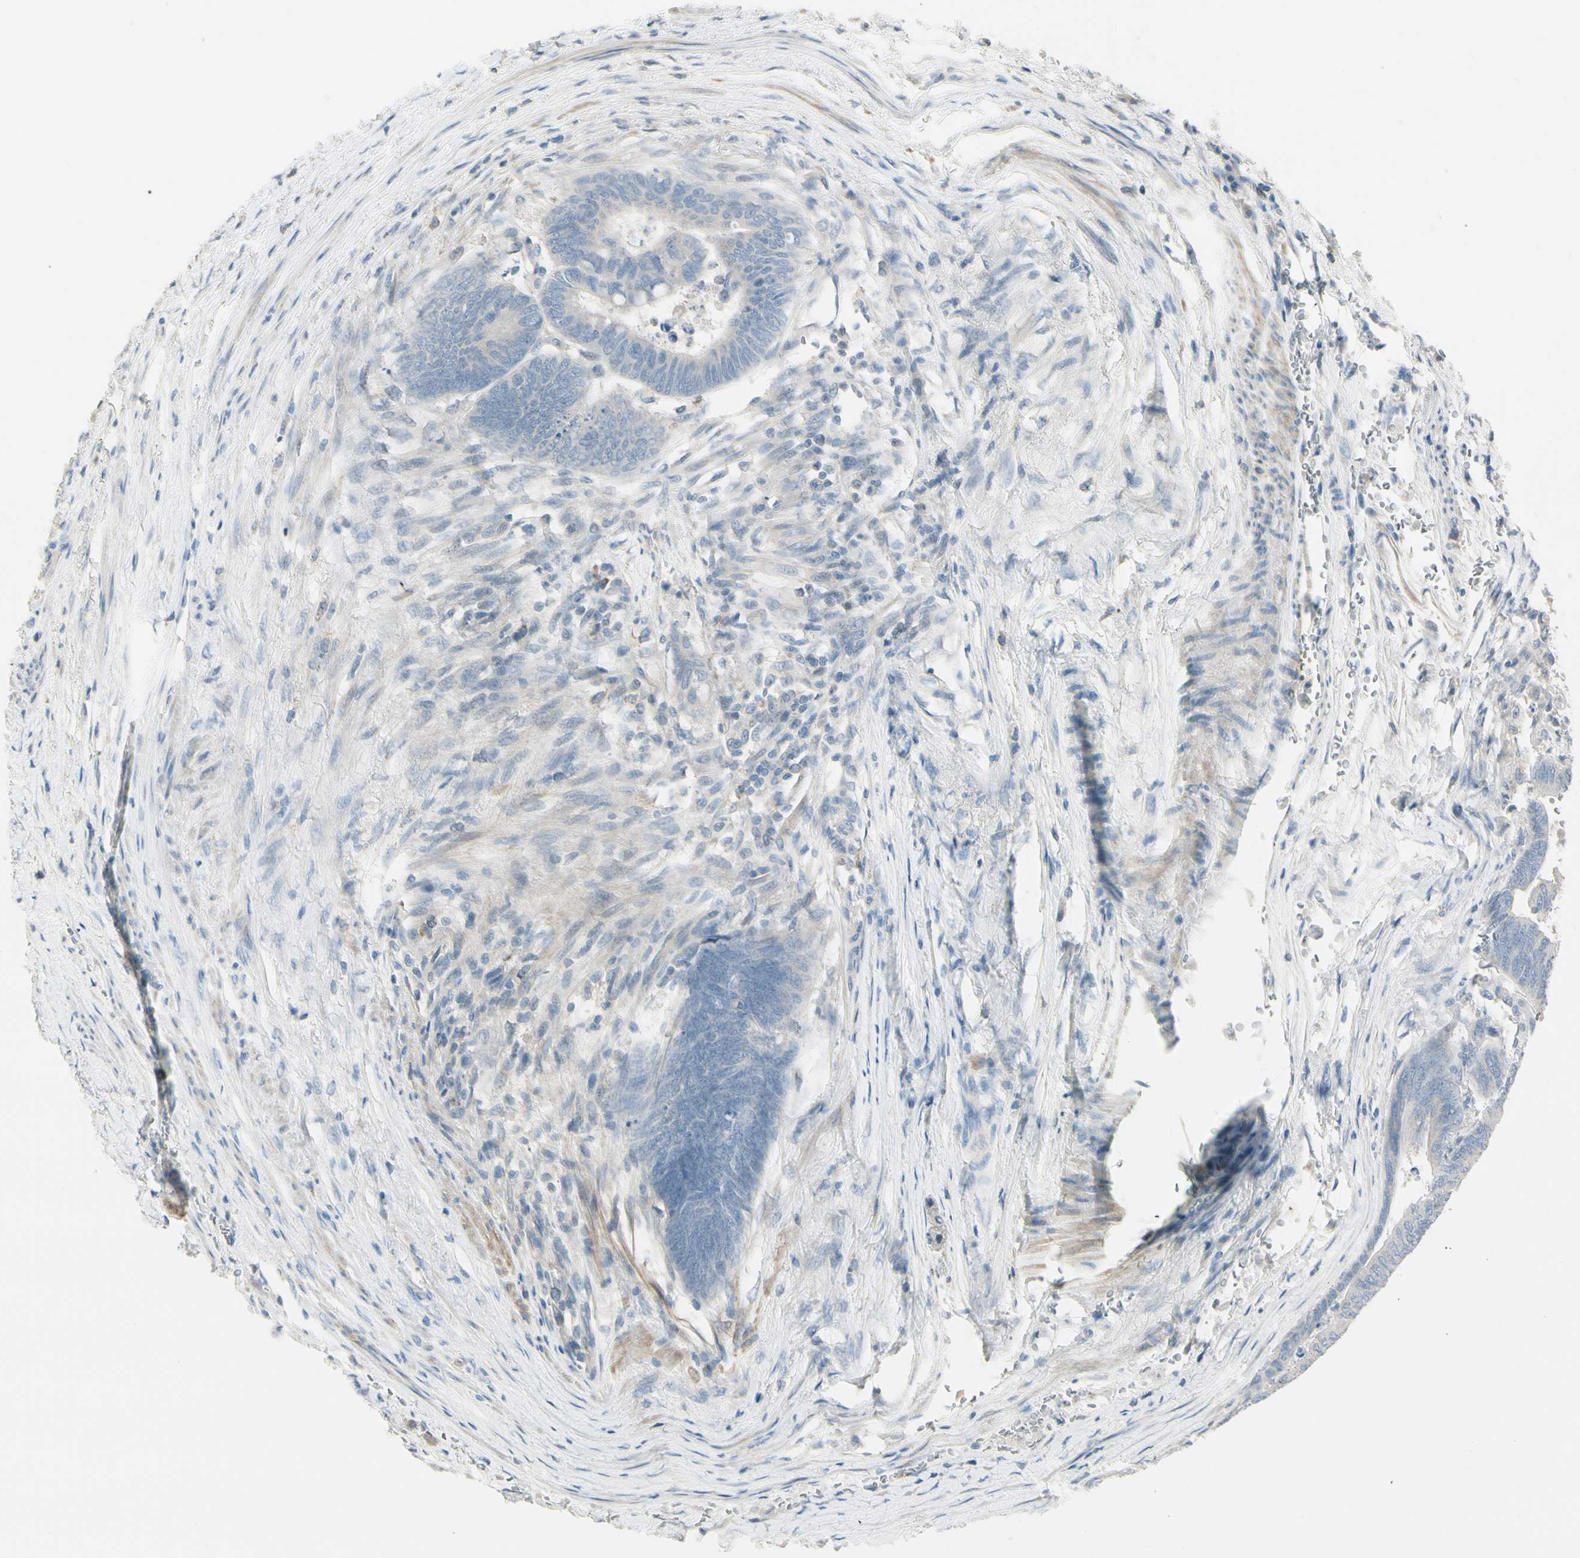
{"staining": {"intensity": "negative", "quantity": "none", "location": "none"}, "tissue": "colorectal cancer", "cell_type": "Tumor cells", "image_type": "cancer", "snomed": [{"axis": "morphology", "description": "Normal tissue, NOS"}, {"axis": "morphology", "description": "Adenocarcinoma, NOS"}, {"axis": "topography", "description": "Rectum"}, {"axis": "topography", "description": "Peripheral nerve tissue"}], "caption": "Colorectal cancer (adenocarcinoma) was stained to show a protein in brown. There is no significant staining in tumor cells.", "gene": "CYP2E1", "patient": {"sex": "male", "age": 92}}